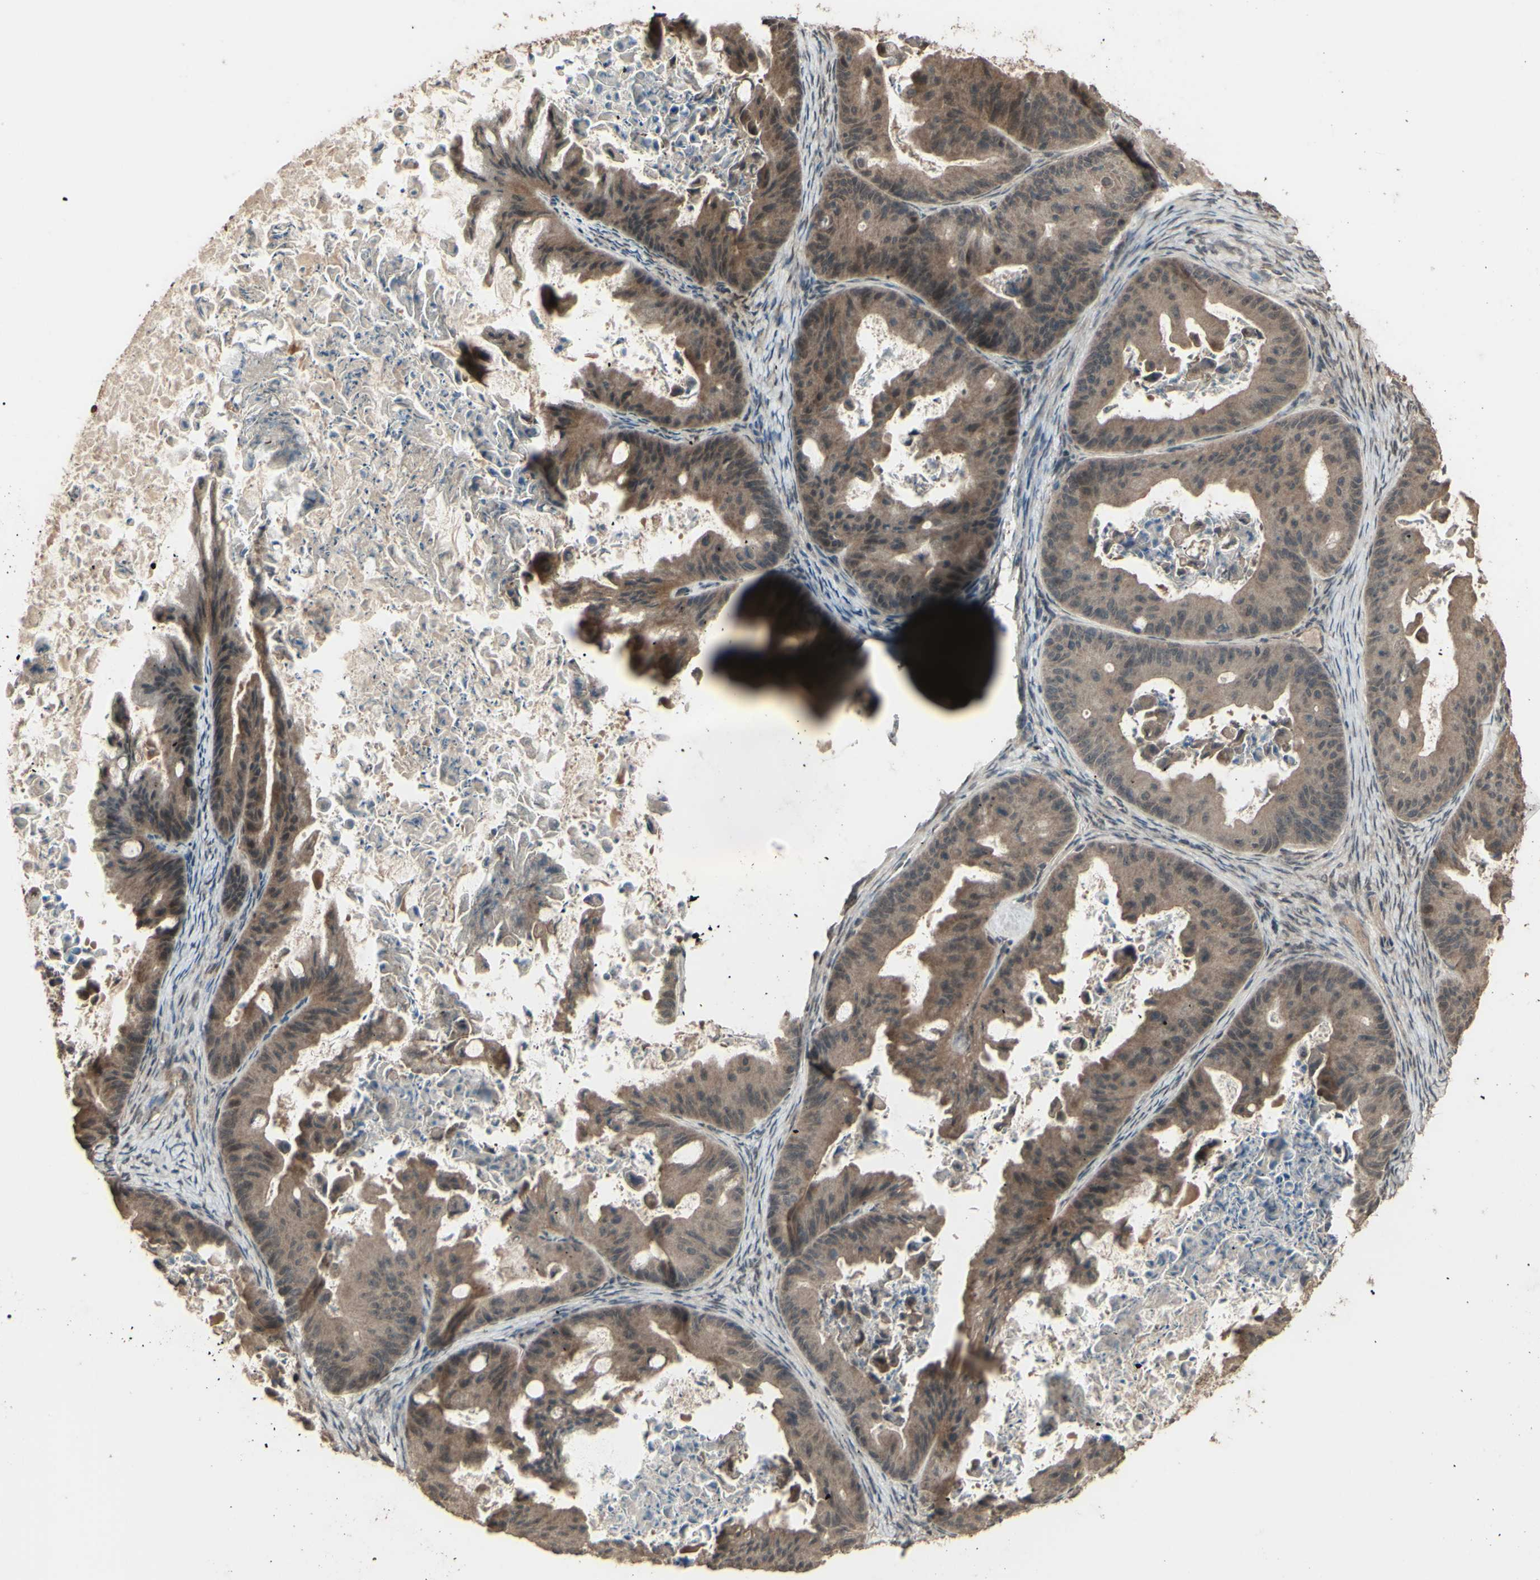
{"staining": {"intensity": "moderate", "quantity": ">75%", "location": "cytoplasmic/membranous"}, "tissue": "ovarian cancer", "cell_type": "Tumor cells", "image_type": "cancer", "snomed": [{"axis": "morphology", "description": "Cystadenocarcinoma, mucinous, NOS"}, {"axis": "topography", "description": "Ovary"}], "caption": "This image displays IHC staining of mucinous cystadenocarcinoma (ovarian), with medium moderate cytoplasmic/membranous staining in approximately >75% of tumor cells.", "gene": "GNAS", "patient": {"sex": "female", "age": 37}}